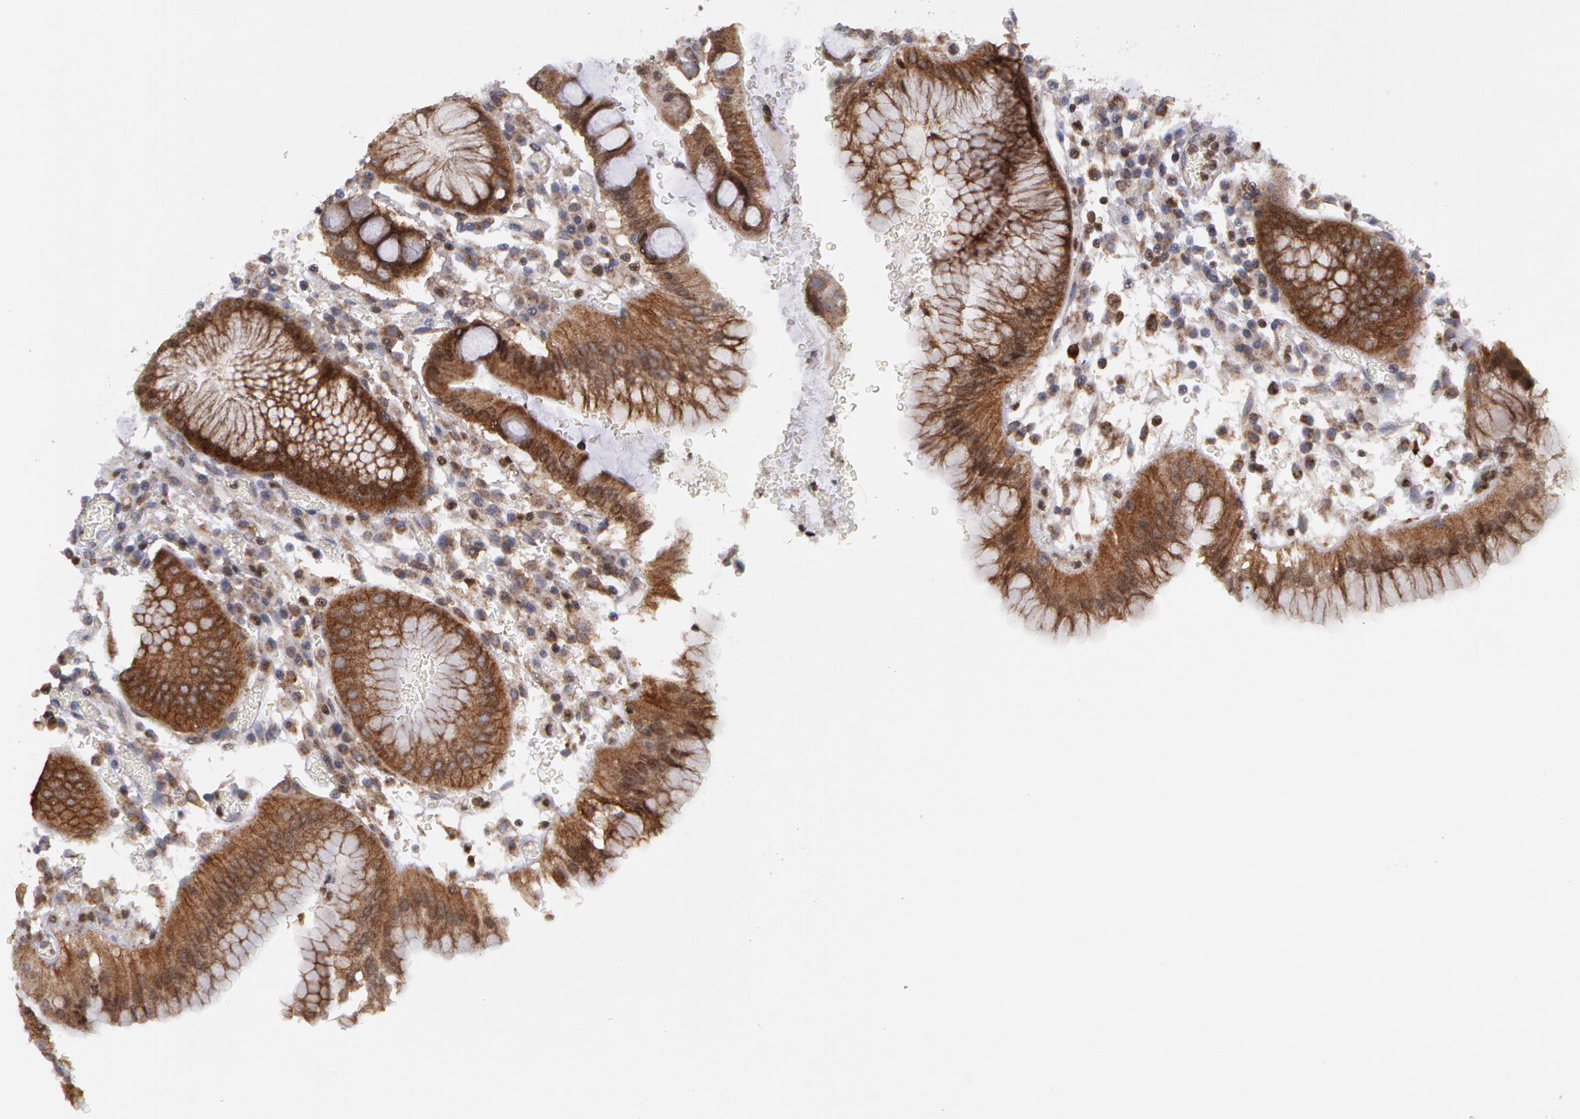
{"staining": {"intensity": "moderate", "quantity": ">75%", "location": "cytoplasmic/membranous"}, "tissue": "stomach", "cell_type": "Glandular cells", "image_type": "normal", "snomed": [{"axis": "morphology", "description": "Normal tissue, NOS"}, {"axis": "topography", "description": "Stomach, lower"}], "caption": "An IHC histopathology image of unremarkable tissue is shown. Protein staining in brown shows moderate cytoplasmic/membranous positivity in stomach within glandular cells.", "gene": "ERBB2", "patient": {"sex": "female", "age": 73}}